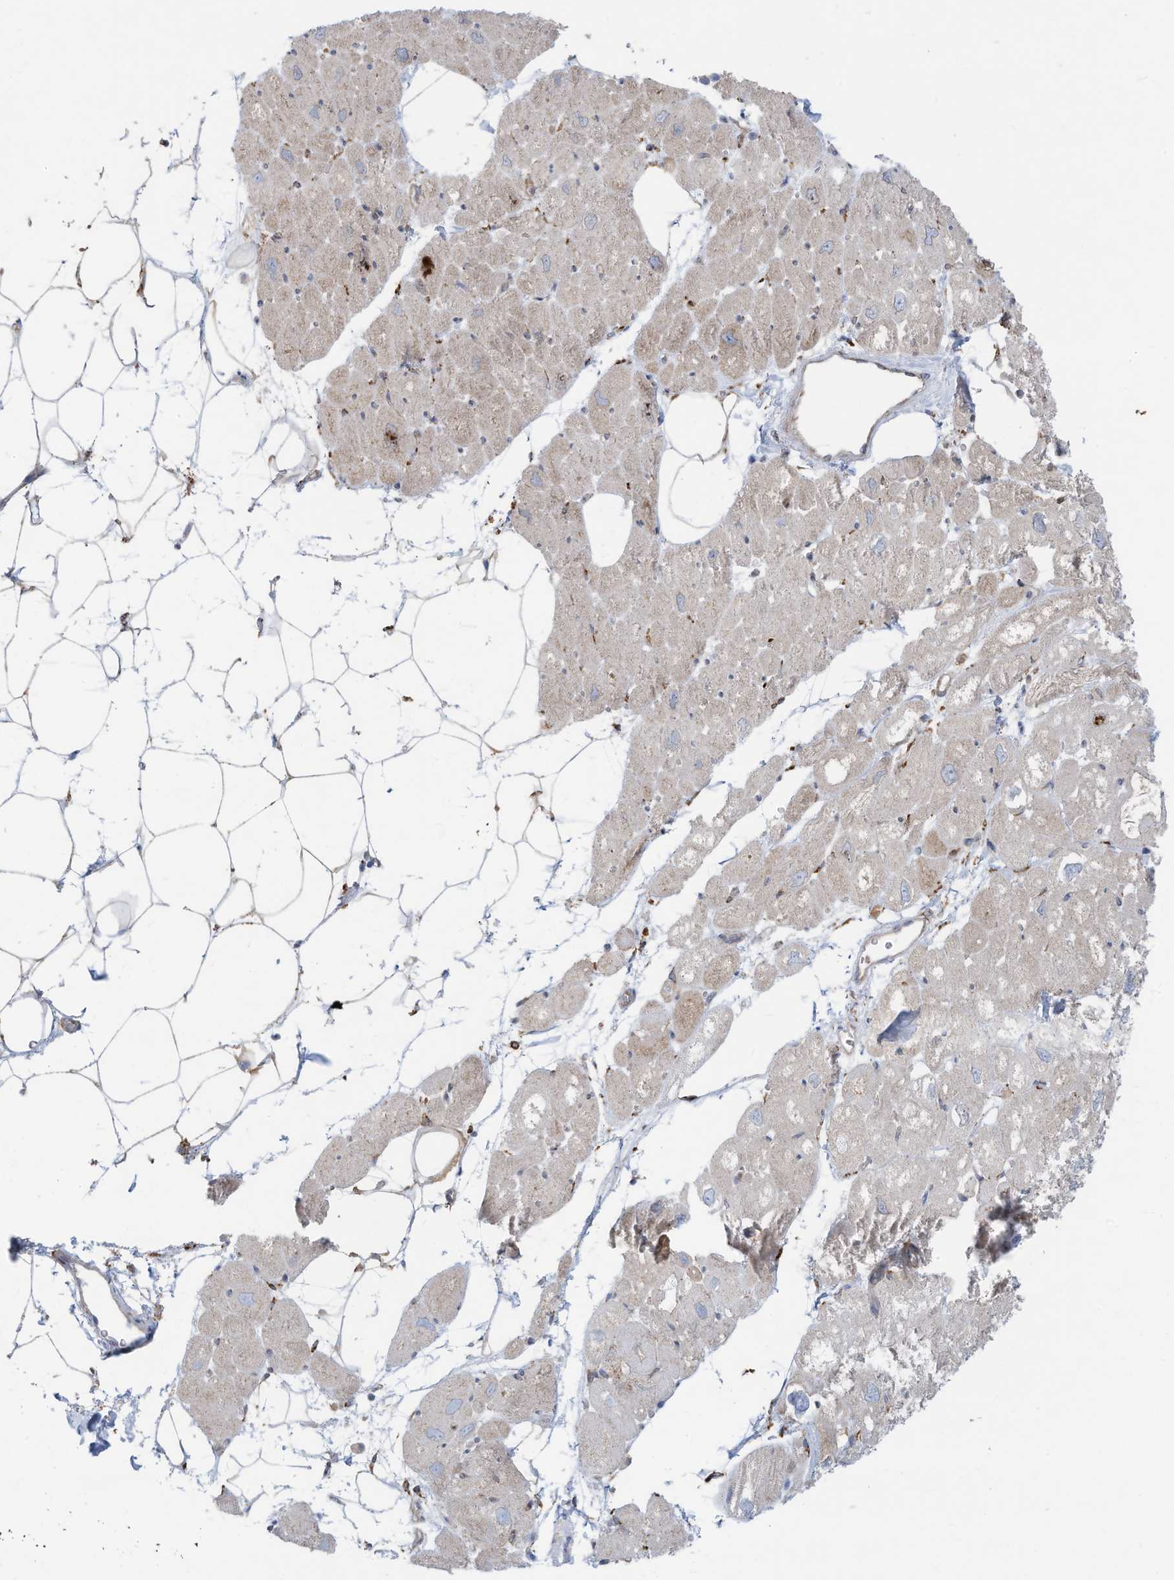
{"staining": {"intensity": "weak", "quantity": "<25%", "location": "cytoplasmic/membranous"}, "tissue": "heart muscle", "cell_type": "Cardiomyocytes", "image_type": "normal", "snomed": [{"axis": "morphology", "description": "Normal tissue, NOS"}, {"axis": "topography", "description": "Heart"}], "caption": "The micrograph exhibits no staining of cardiomyocytes in normal heart muscle.", "gene": "ZNF354C", "patient": {"sex": "male", "age": 50}}